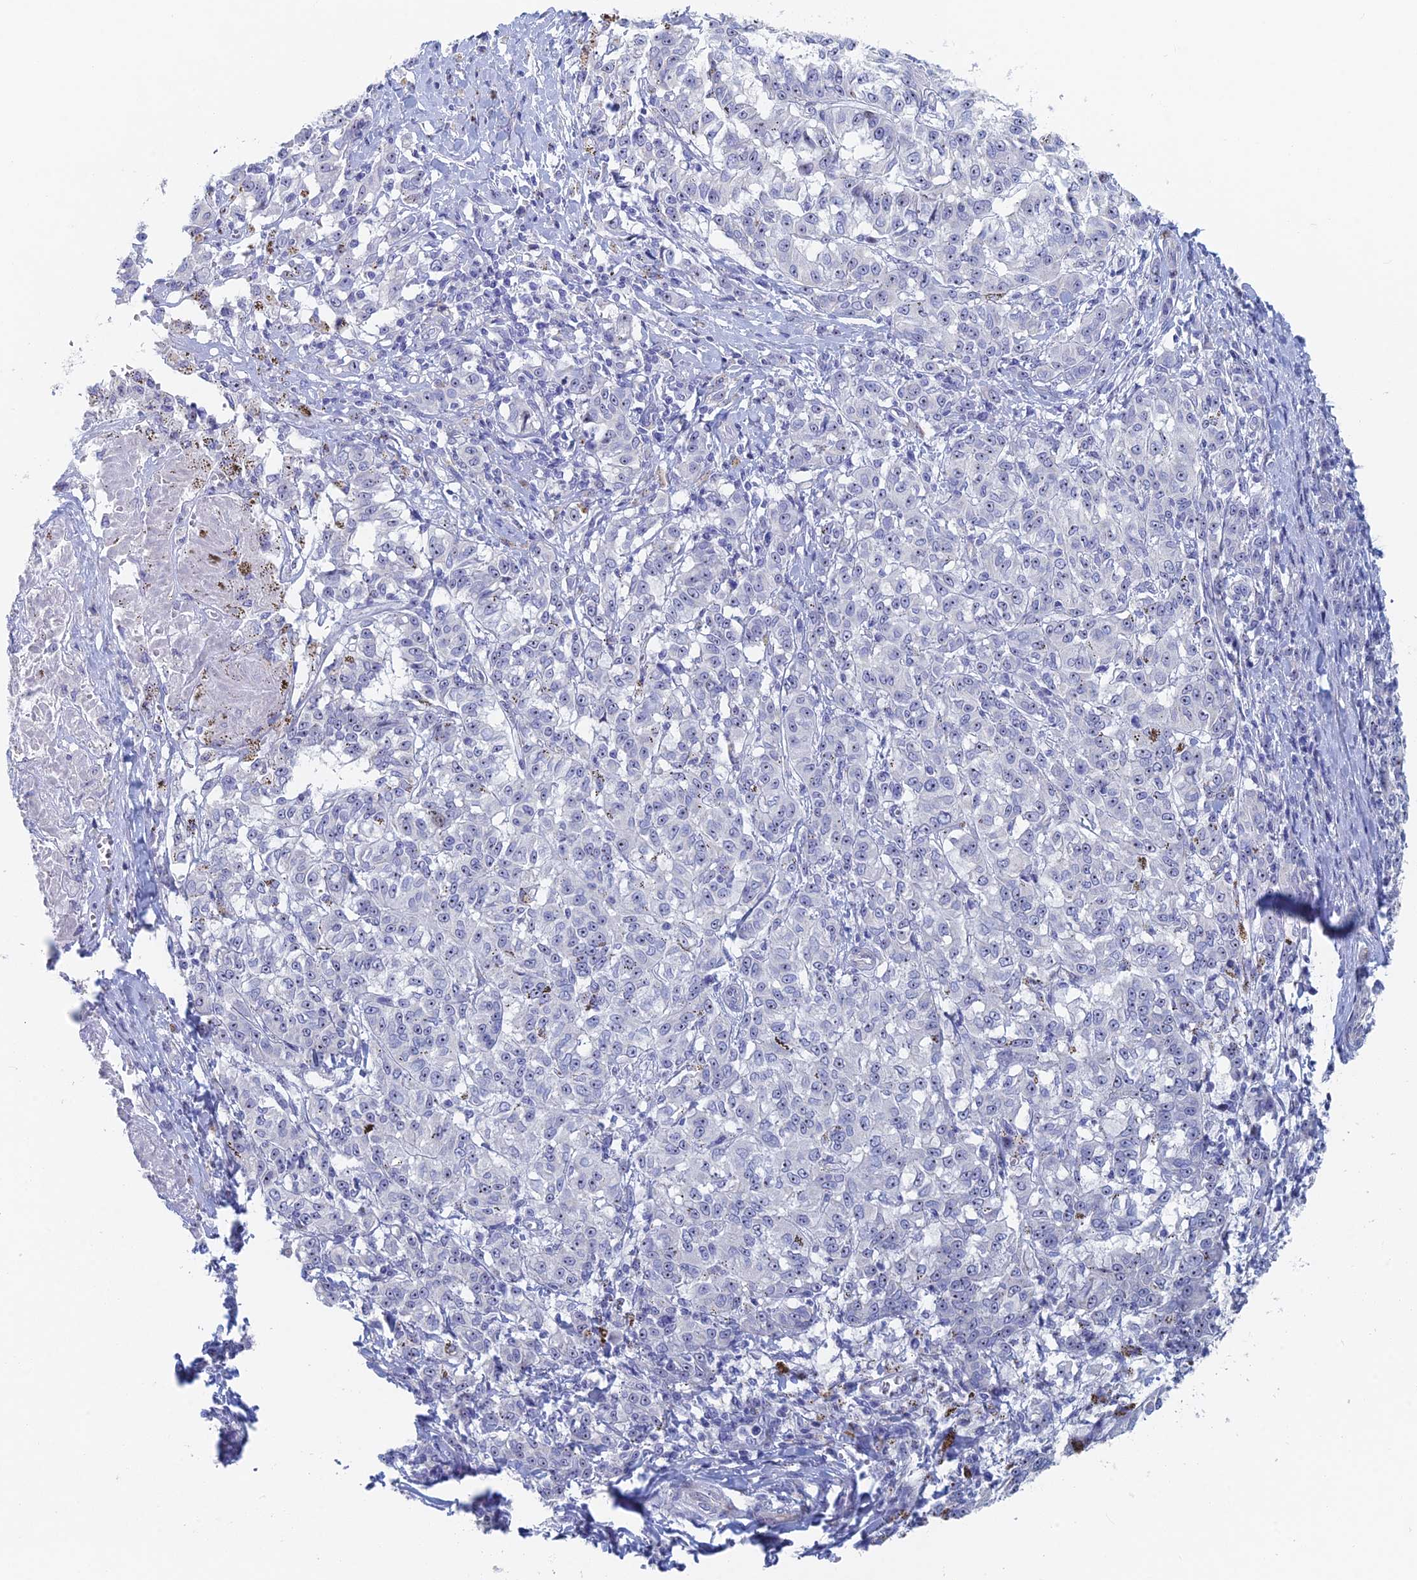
{"staining": {"intensity": "negative", "quantity": "none", "location": "none"}, "tissue": "melanoma", "cell_type": "Tumor cells", "image_type": "cancer", "snomed": [{"axis": "morphology", "description": "Malignant melanoma, NOS"}, {"axis": "topography", "description": "Skin"}], "caption": "Melanoma was stained to show a protein in brown. There is no significant staining in tumor cells.", "gene": "DRGX", "patient": {"sex": "female", "age": 72}}